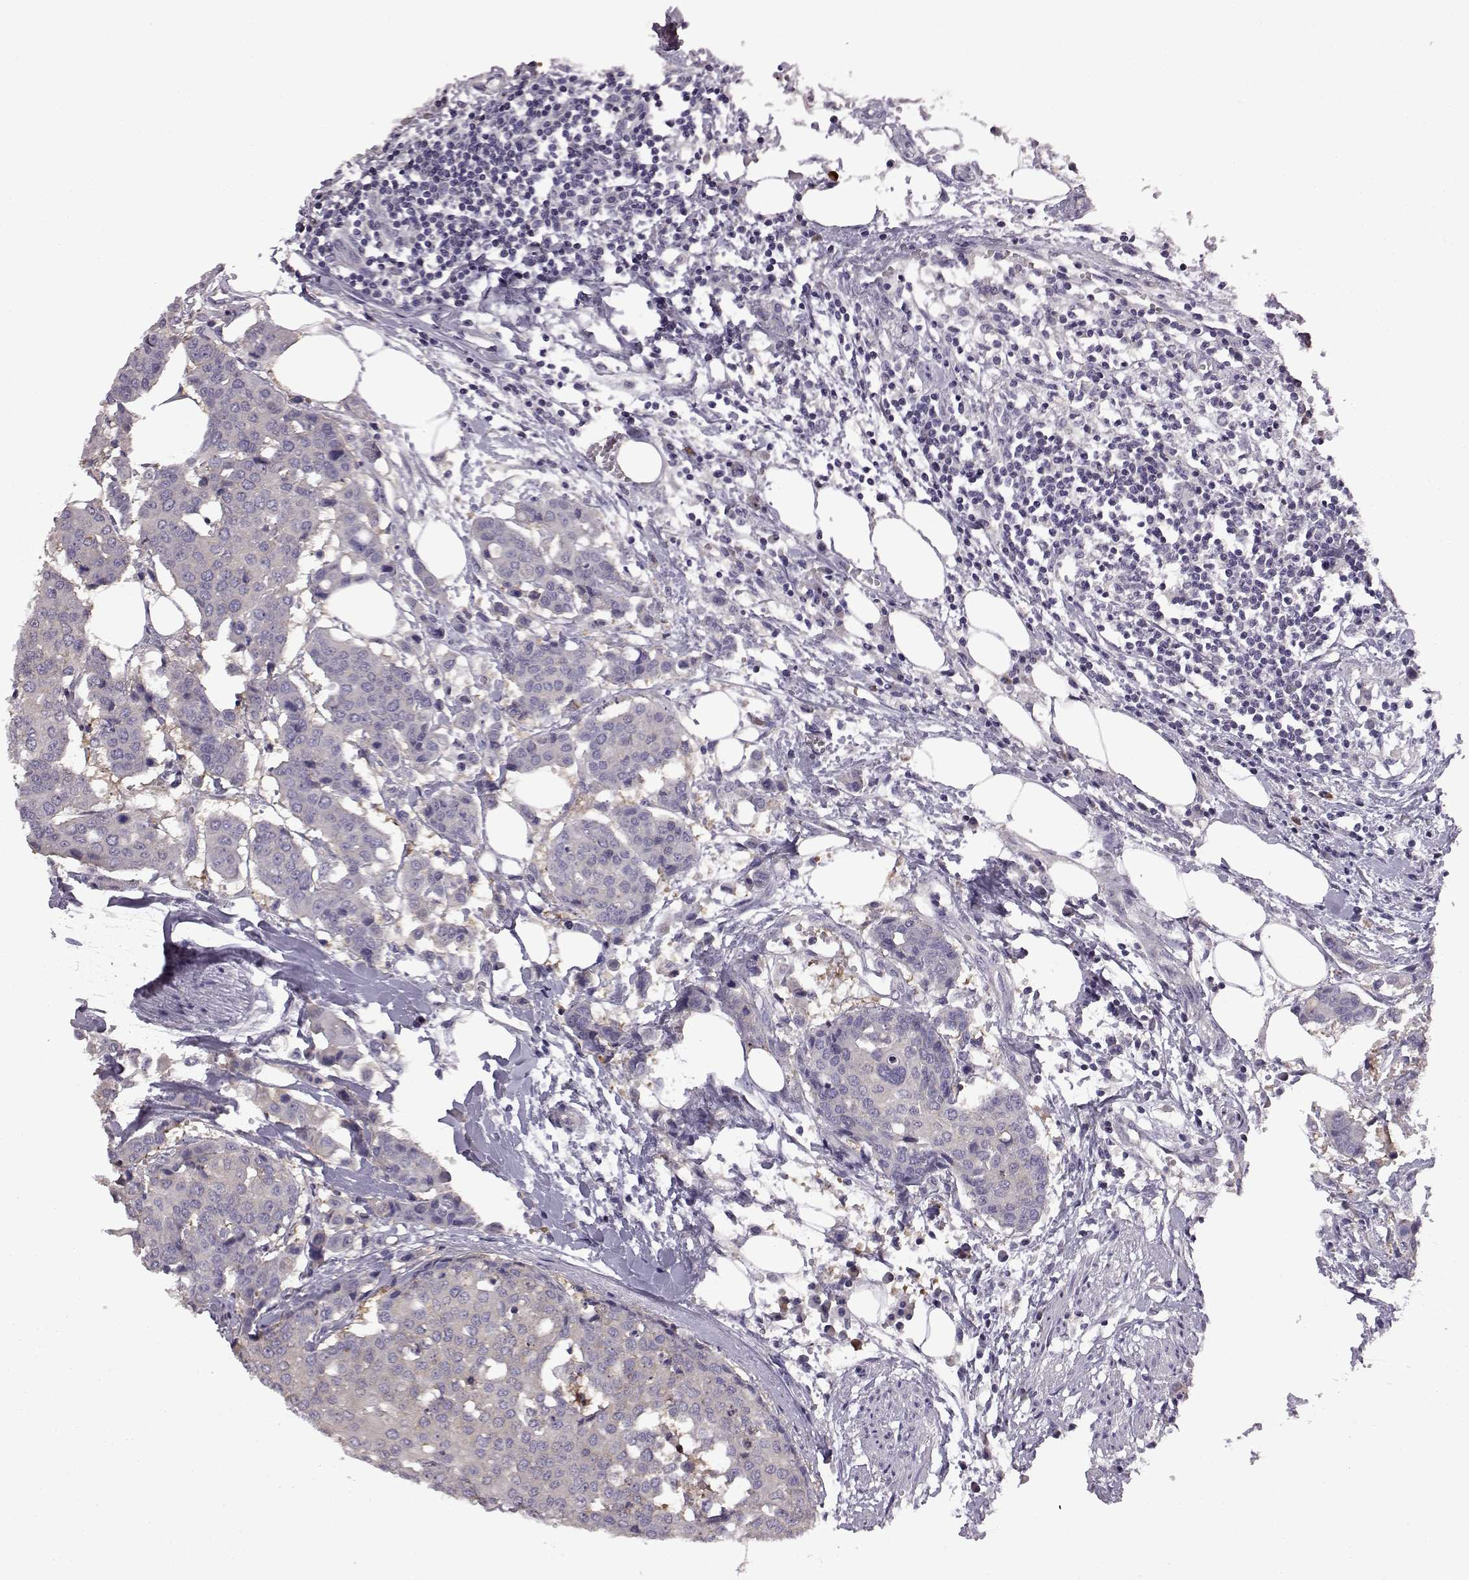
{"staining": {"intensity": "negative", "quantity": "none", "location": "none"}, "tissue": "carcinoid", "cell_type": "Tumor cells", "image_type": "cancer", "snomed": [{"axis": "morphology", "description": "Carcinoid, malignant, NOS"}, {"axis": "topography", "description": "Colon"}], "caption": "Carcinoid stained for a protein using immunohistochemistry (IHC) reveals no staining tumor cells.", "gene": "ADGRG2", "patient": {"sex": "male", "age": 81}}